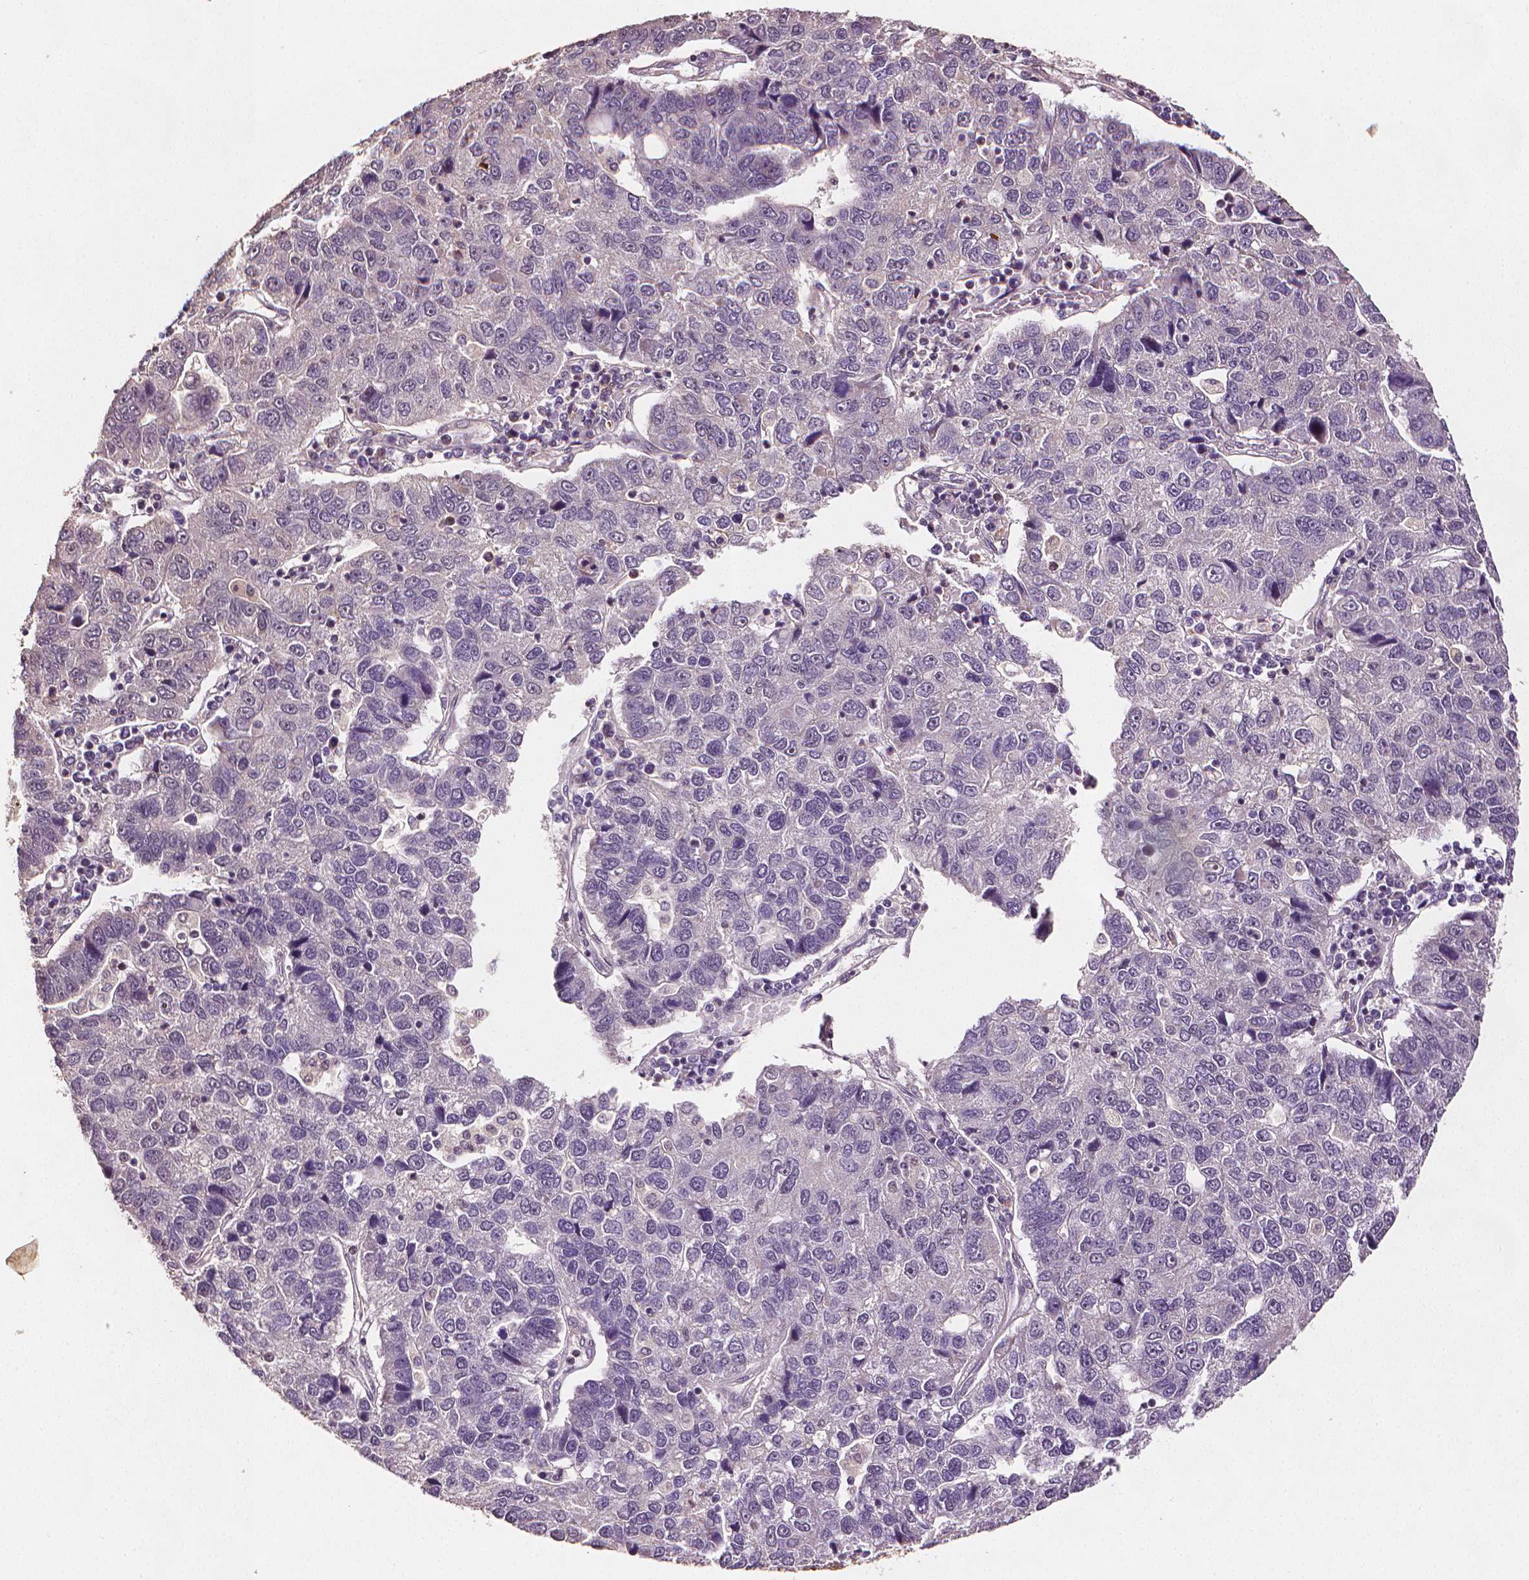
{"staining": {"intensity": "negative", "quantity": "none", "location": "none"}, "tissue": "pancreatic cancer", "cell_type": "Tumor cells", "image_type": "cancer", "snomed": [{"axis": "morphology", "description": "Adenocarcinoma, NOS"}, {"axis": "topography", "description": "Pancreas"}], "caption": "Protein analysis of pancreatic adenocarcinoma exhibits no significant positivity in tumor cells.", "gene": "STAT3", "patient": {"sex": "female", "age": 61}}